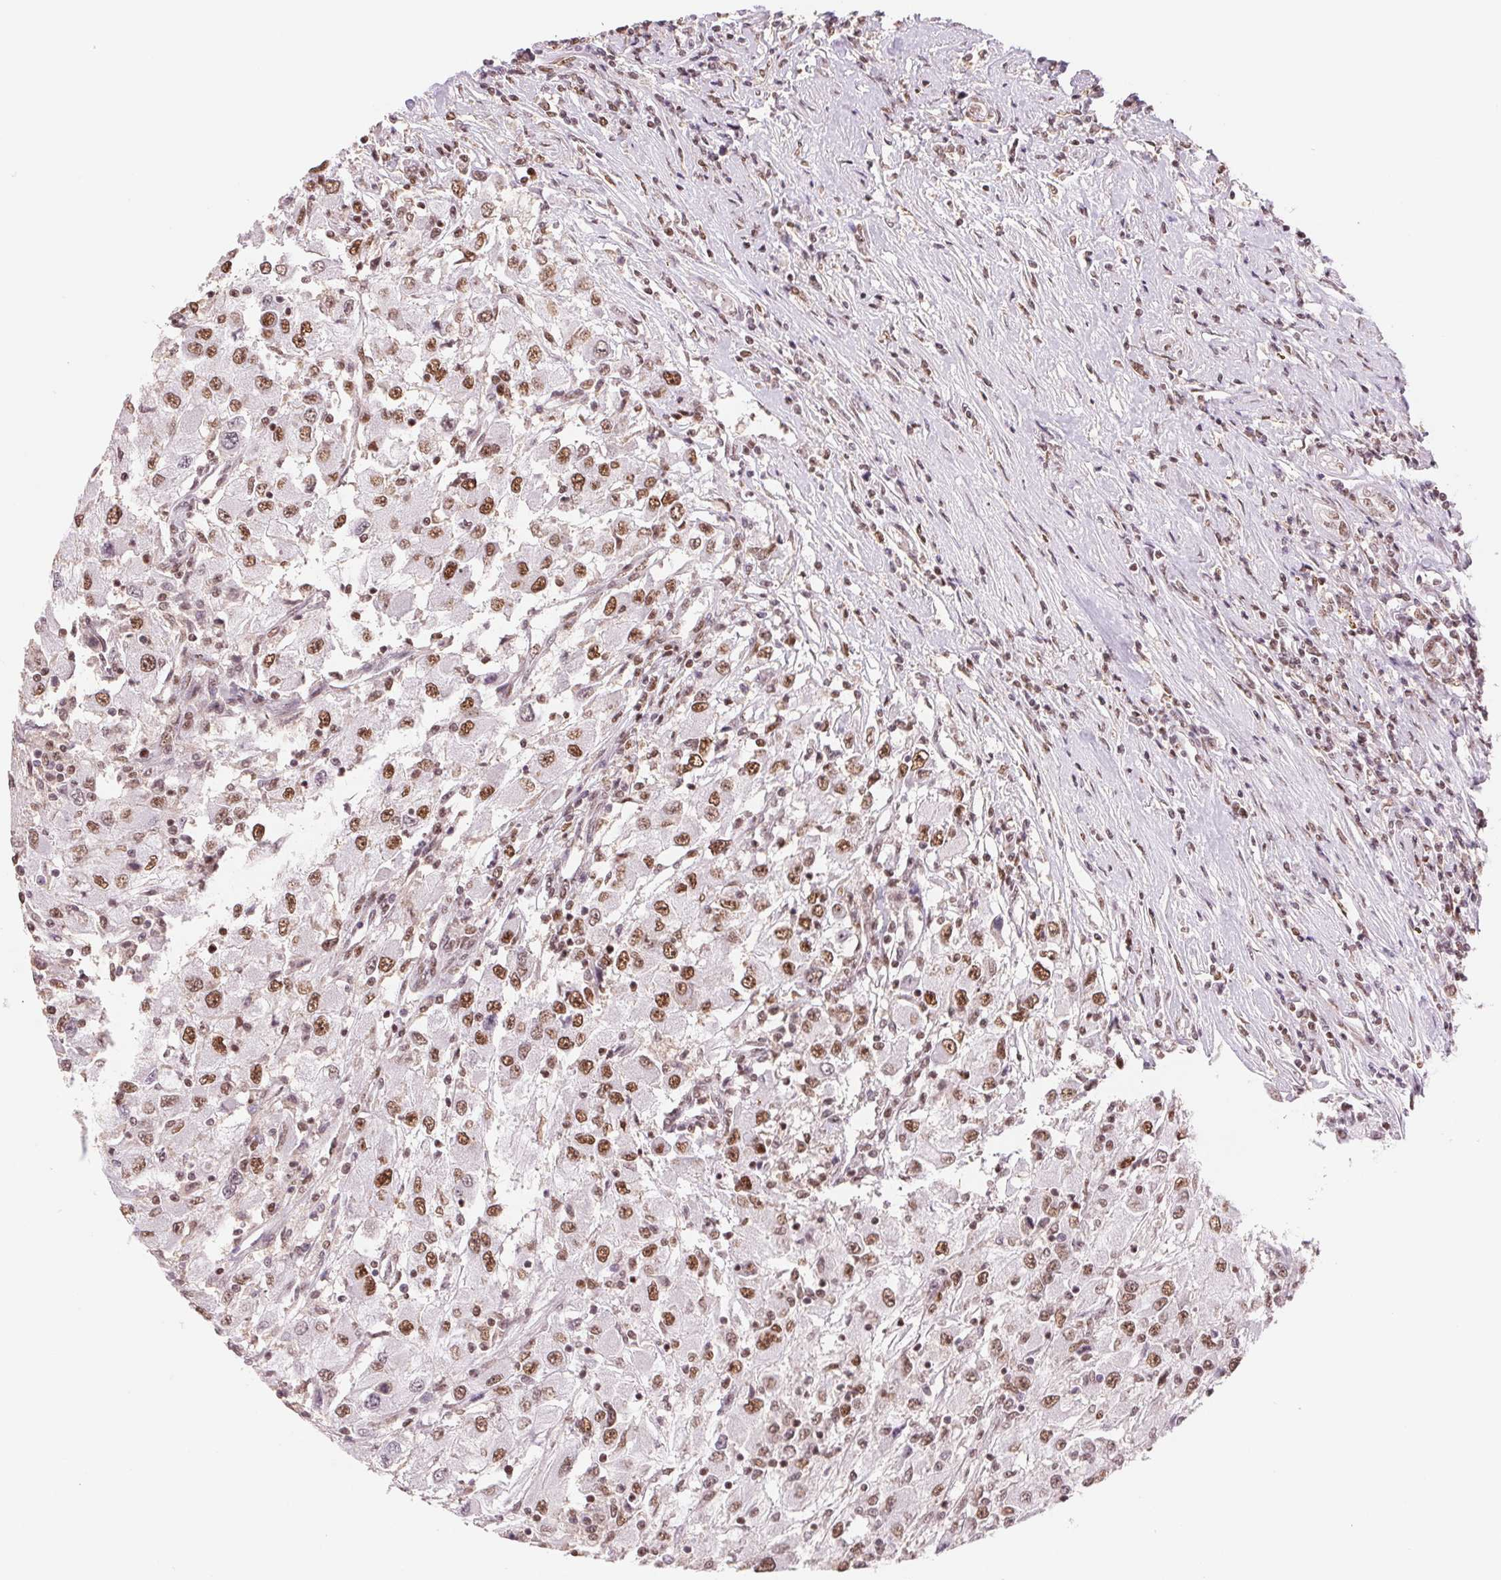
{"staining": {"intensity": "strong", "quantity": ">75%", "location": "nuclear"}, "tissue": "renal cancer", "cell_type": "Tumor cells", "image_type": "cancer", "snomed": [{"axis": "morphology", "description": "Adenocarcinoma, NOS"}, {"axis": "topography", "description": "Kidney"}], "caption": "Human adenocarcinoma (renal) stained with a protein marker displays strong staining in tumor cells.", "gene": "SREK1", "patient": {"sex": "female", "age": 67}}